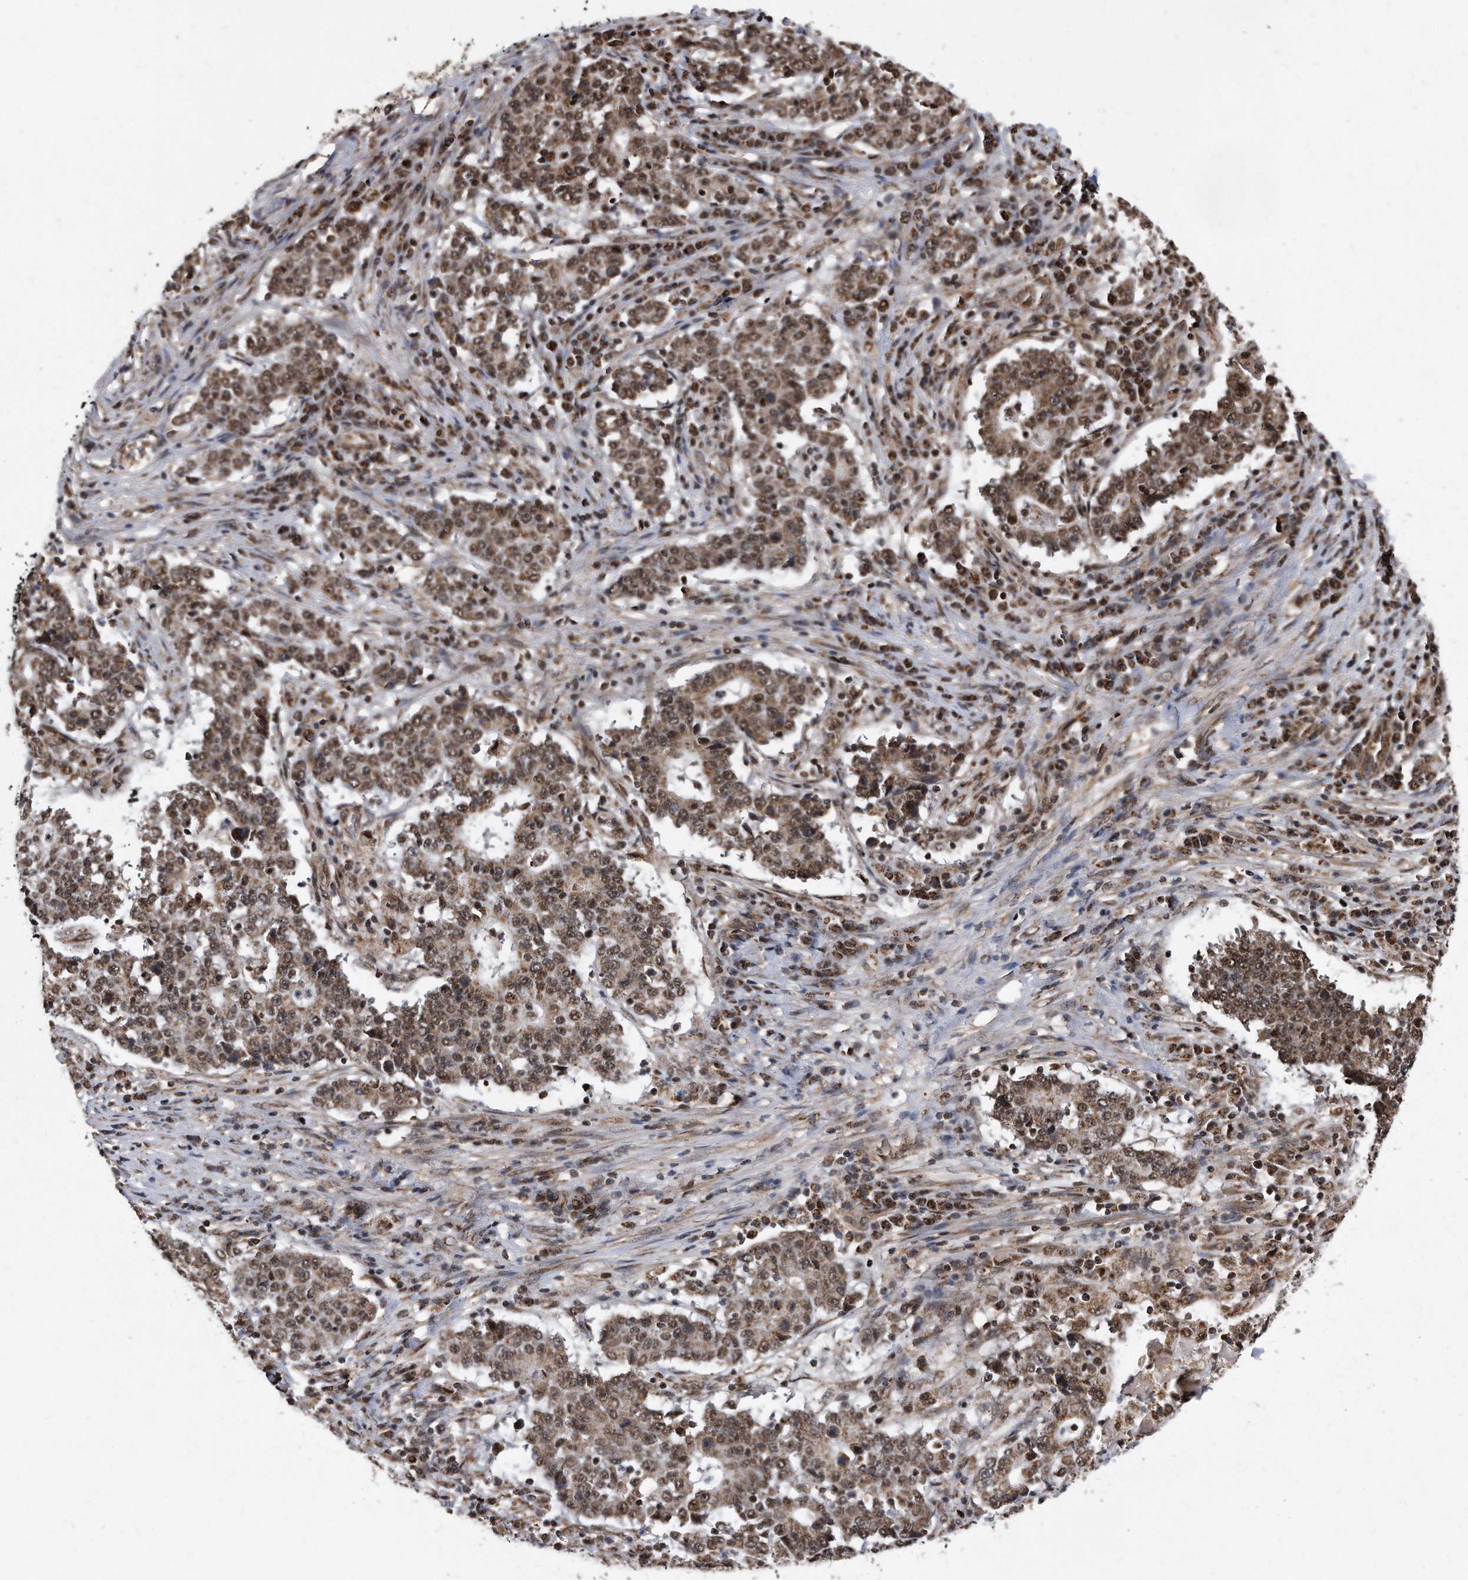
{"staining": {"intensity": "moderate", "quantity": ">75%", "location": "cytoplasmic/membranous,nuclear"}, "tissue": "stomach cancer", "cell_type": "Tumor cells", "image_type": "cancer", "snomed": [{"axis": "morphology", "description": "Adenocarcinoma, NOS"}, {"axis": "topography", "description": "Stomach"}], "caption": "Immunohistochemical staining of stomach adenocarcinoma displays moderate cytoplasmic/membranous and nuclear protein expression in about >75% of tumor cells.", "gene": "DUSP22", "patient": {"sex": "male", "age": 59}}